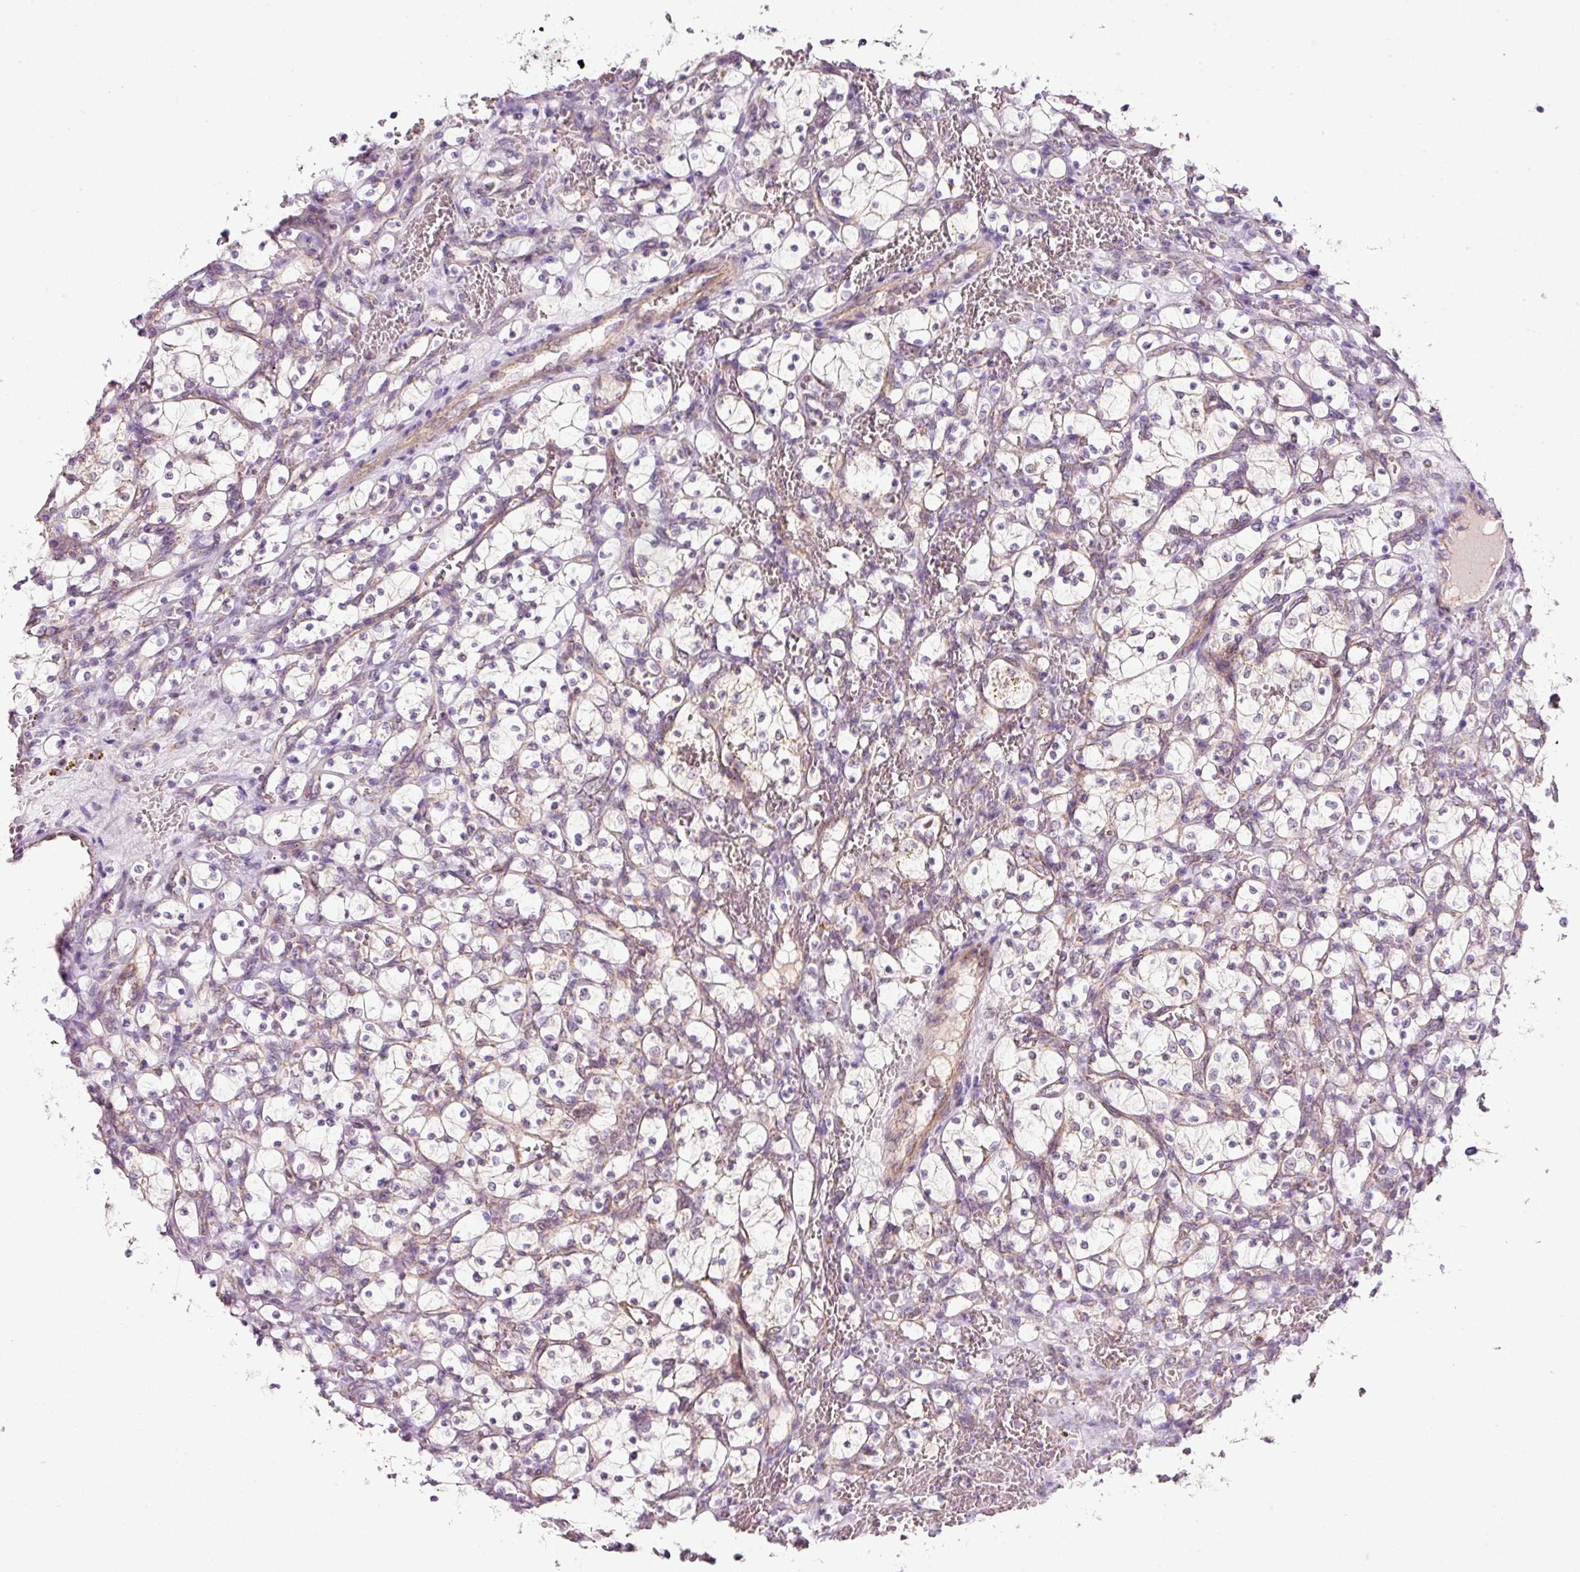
{"staining": {"intensity": "negative", "quantity": "none", "location": "none"}, "tissue": "renal cancer", "cell_type": "Tumor cells", "image_type": "cancer", "snomed": [{"axis": "morphology", "description": "Adenocarcinoma, NOS"}, {"axis": "topography", "description": "Kidney"}], "caption": "The photomicrograph exhibits no staining of tumor cells in renal adenocarcinoma.", "gene": "FAM78B", "patient": {"sex": "female", "age": 69}}